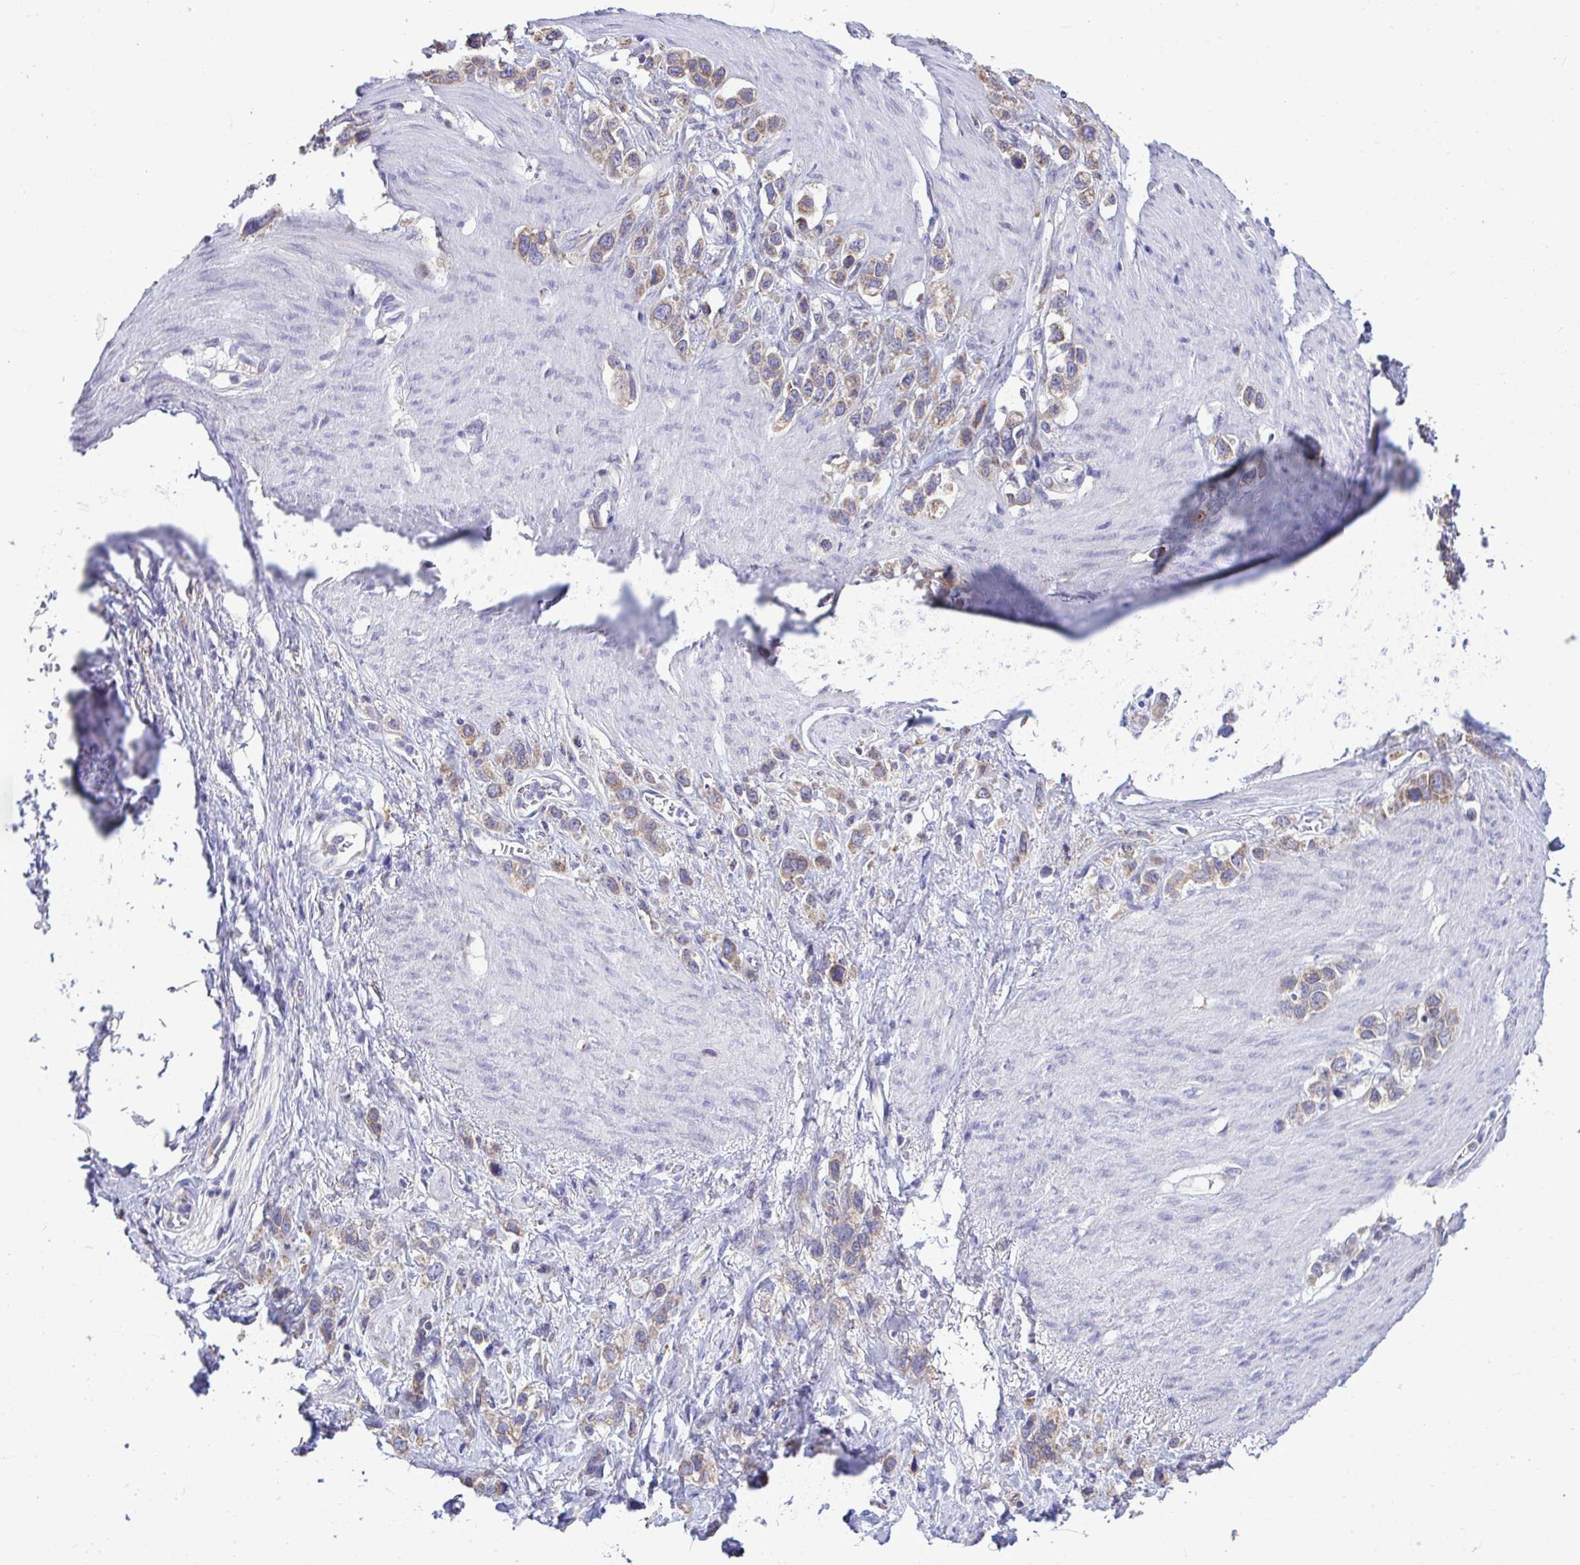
{"staining": {"intensity": "weak", "quantity": ">75%", "location": "cytoplasmic/membranous"}, "tissue": "stomach cancer", "cell_type": "Tumor cells", "image_type": "cancer", "snomed": [{"axis": "morphology", "description": "Adenocarcinoma, NOS"}, {"axis": "topography", "description": "Stomach"}], "caption": "Protein staining displays weak cytoplasmic/membranous expression in about >75% of tumor cells in stomach cancer.", "gene": "PIGK", "patient": {"sex": "female", "age": 65}}